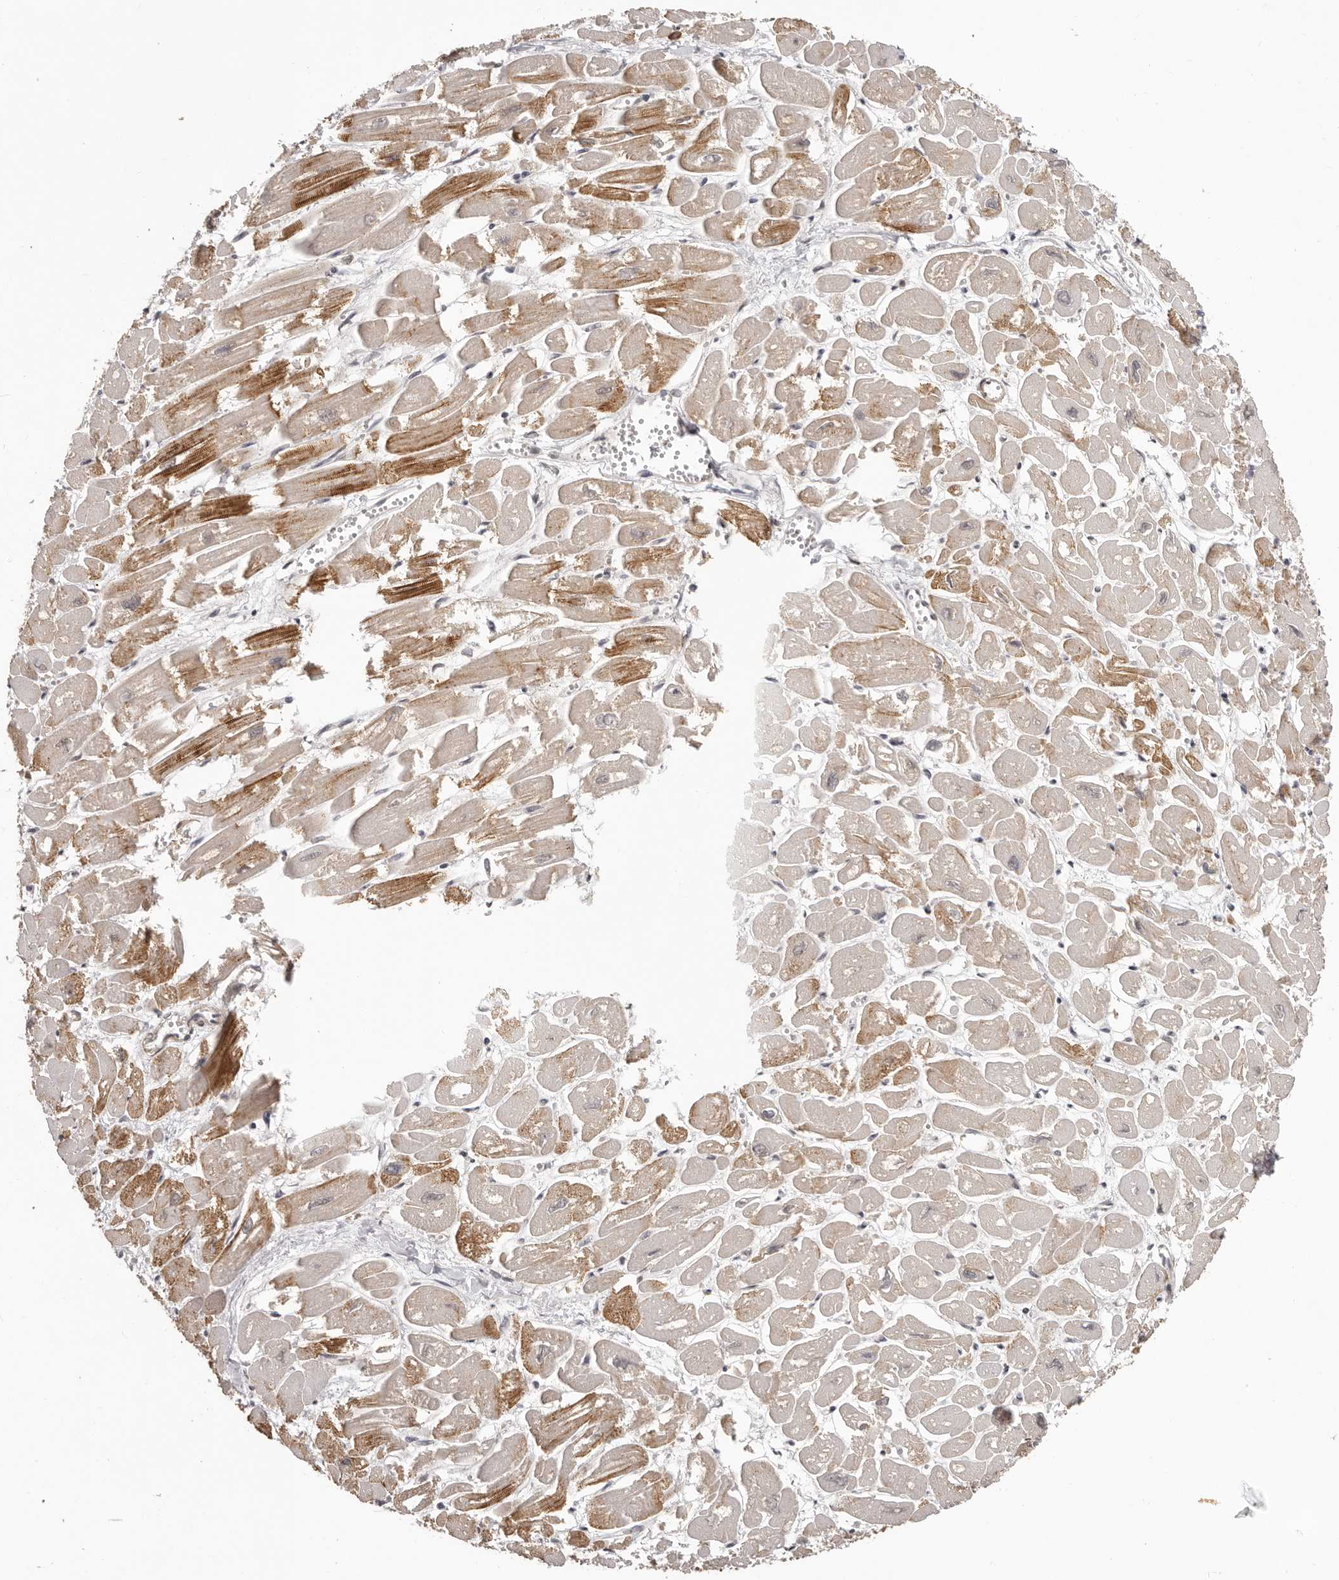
{"staining": {"intensity": "moderate", "quantity": "25%-75%", "location": "cytoplasmic/membranous"}, "tissue": "heart muscle", "cell_type": "Cardiomyocytes", "image_type": "normal", "snomed": [{"axis": "morphology", "description": "Normal tissue, NOS"}, {"axis": "topography", "description": "Heart"}], "caption": "The immunohistochemical stain shows moderate cytoplasmic/membranous positivity in cardiomyocytes of unremarkable heart muscle. (brown staining indicates protein expression, while blue staining denotes nuclei).", "gene": "RNF2", "patient": {"sex": "male", "age": 54}}